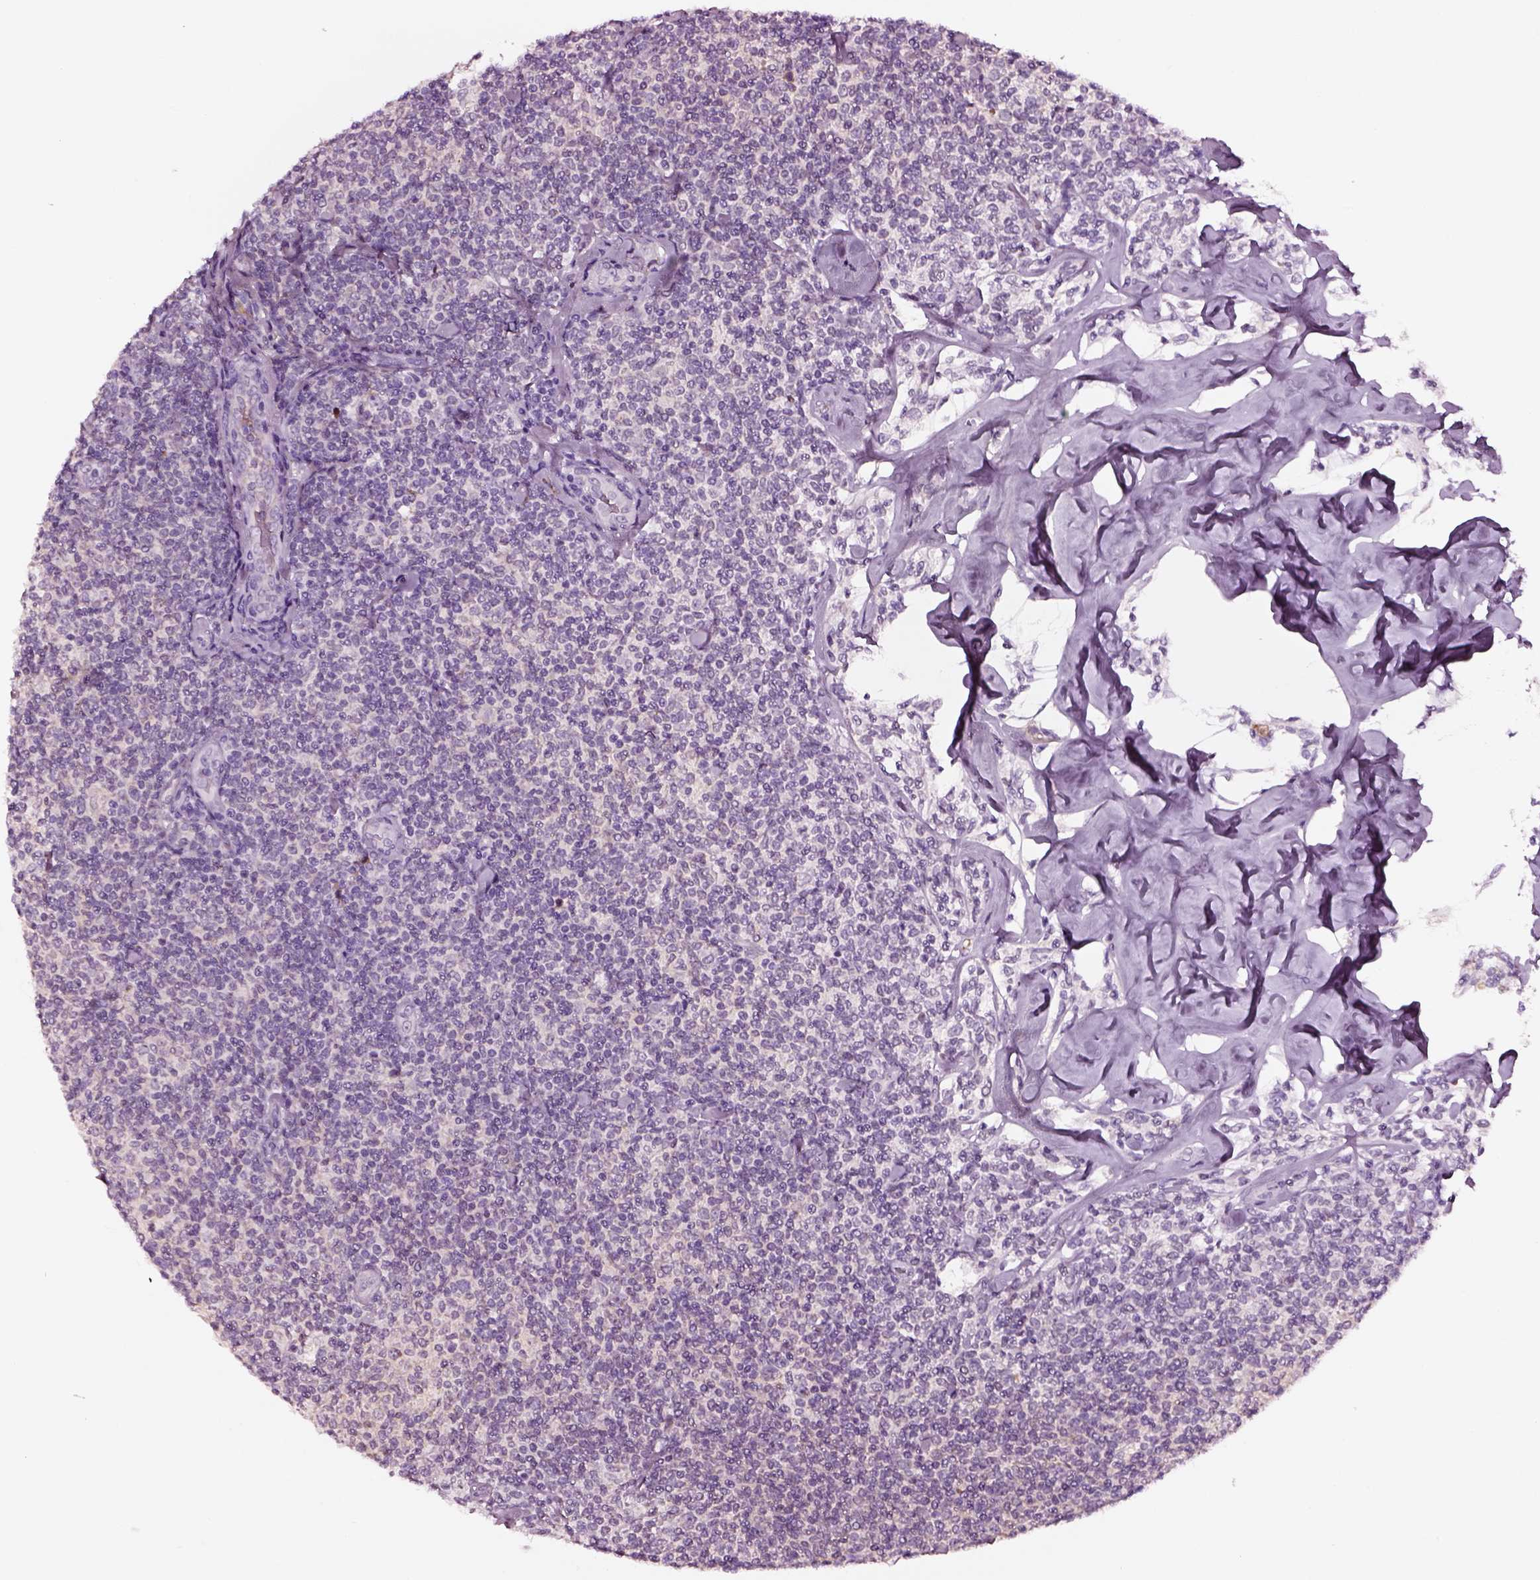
{"staining": {"intensity": "negative", "quantity": "none", "location": "none"}, "tissue": "lymphoma", "cell_type": "Tumor cells", "image_type": "cancer", "snomed": [{"axis": "morphology", "description": "Malignant lymphoma, non-Hodgkin's type, Low grade"}, {"axis": "topography", "description": "Lymph node"}], "caption": "High power microscopy photomicrograph of an immunohistochemistry image of low-grade malignant lymphoma, non-Hodgkin's type, revealing no significant staining in tumor cells.", "gene": "TF", "patient": {"sex": "female", "age": 56}}